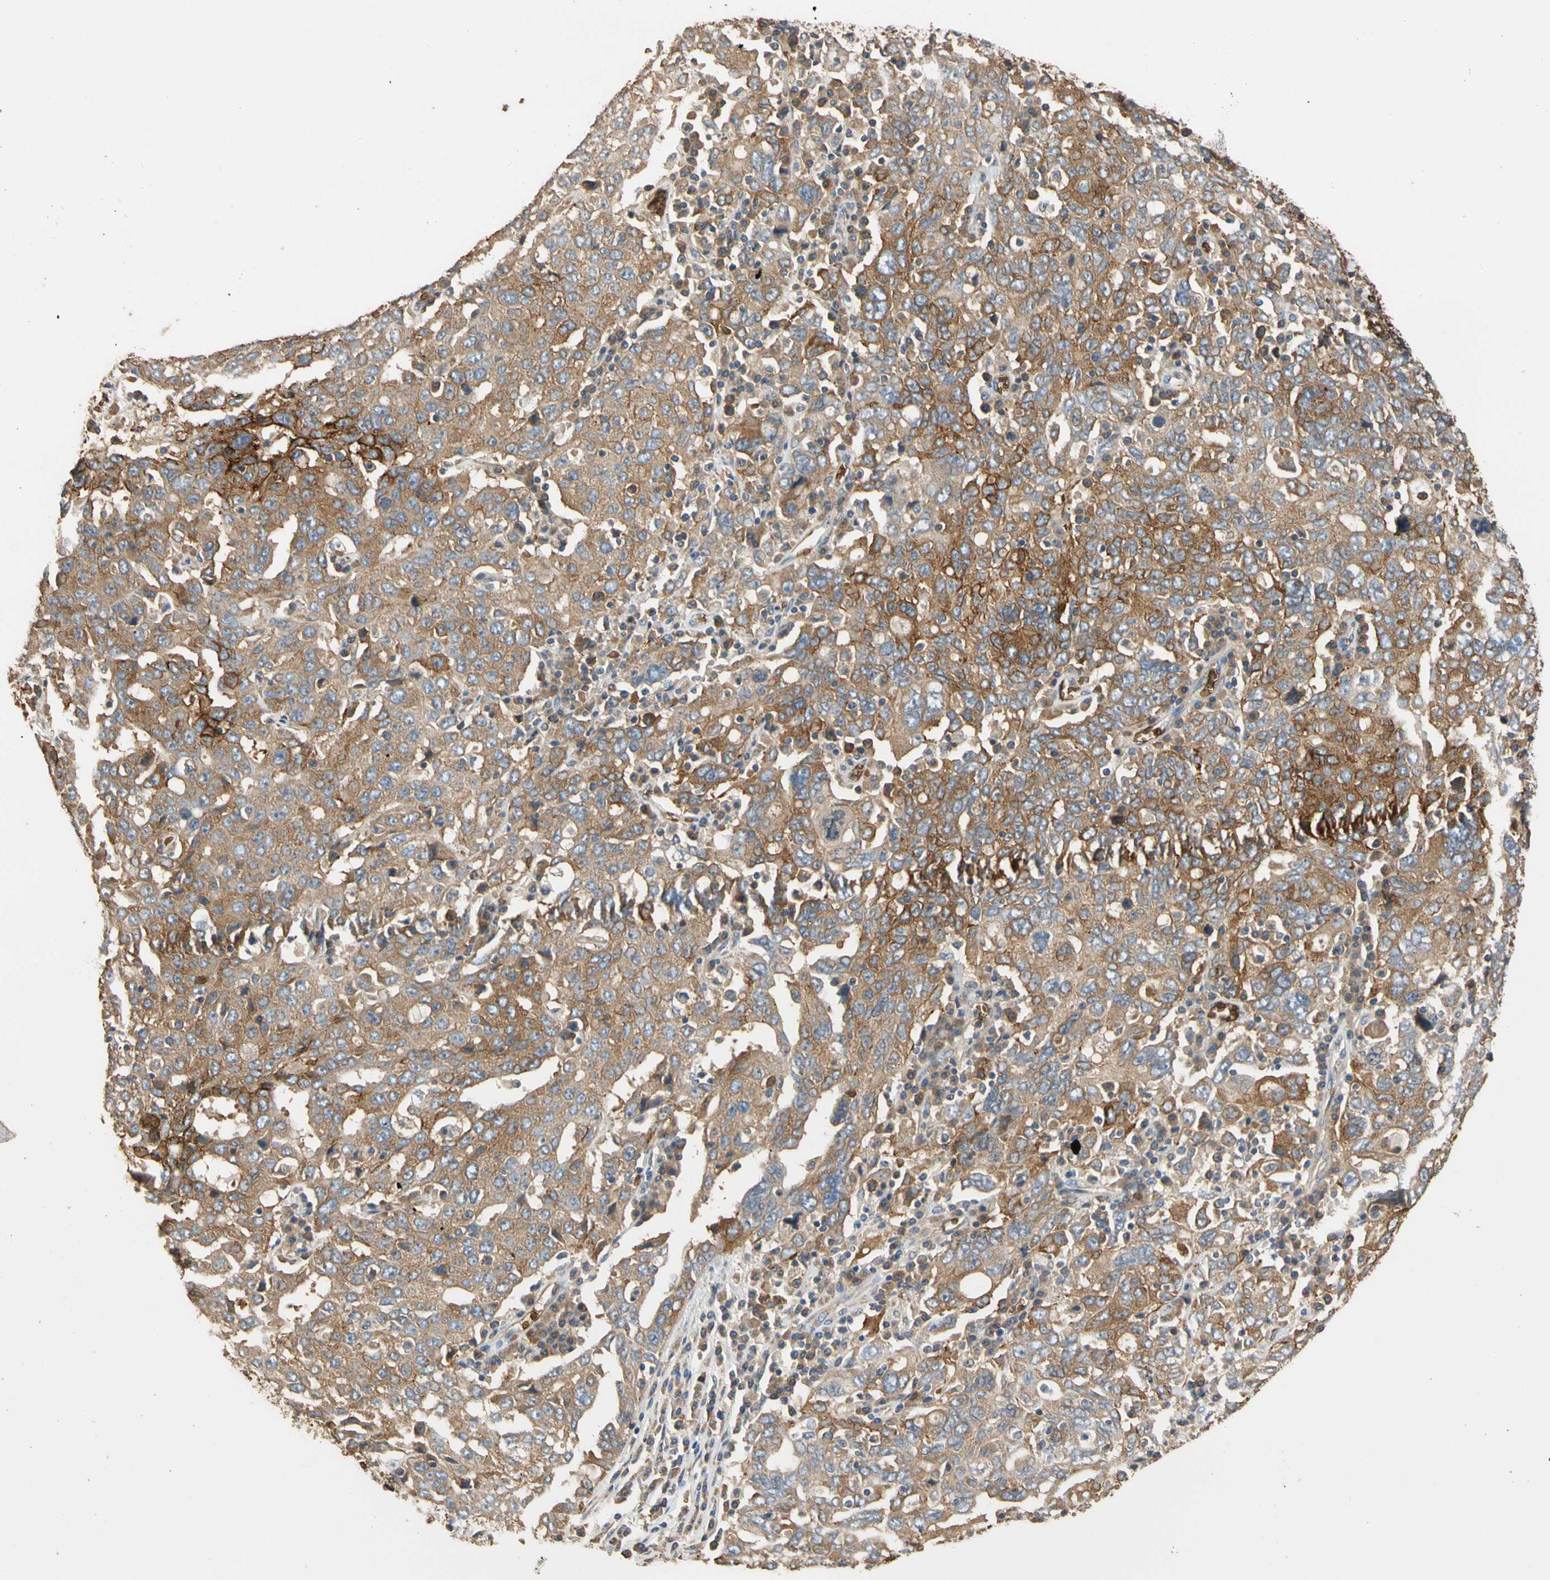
{"staining": {"intensity": "moderate", "quantity": ">75%", "location": "cytoplasmic/membranous"}, "tissue": "ovarian cancer", "cell_type": "Tumor cells", "image_type": "cancer", "snomed": [{"axis": "morphology", "description": "Carcinoma, endometroid"}, {"axis": "topography", "description": "Ovary"}], "caption": "A photomicrograph of human ovarian endometroid carcinoma stained for a protein displays moderate cytoplasmic/membranous brown staining in tumor cells.", "gene": "RIOK2", "patient": {"sex": "female", "age": 62}}